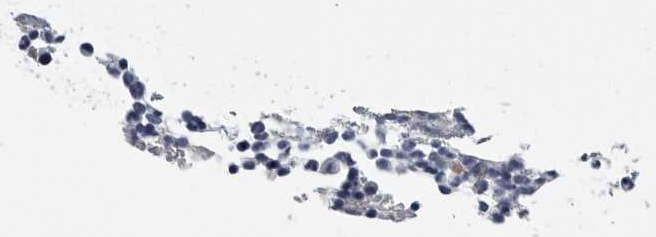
{"staining": {"intensity": "moderate", "quantity": "<25%", "location": "cytoplasmic/membranous"}, "tissue": "bone marrow", "cell_type": "Hematopoietic cells", "image_type": "normal", "snomed": [{"axis": "morphology", "description": "Normal tissue, NOS"}, {"axis": "morphology", "description": "Inflammation, NOS"}, {"axis": "topography", "description": "Bone marrow"}], "caption": "The micrograph demonstrates immunohistochemical staining of normal bone marrow. There is moderate cytoplasmic/membranous expression is seen in approximately <25% of hematopoietic cells.", "gene": "FABP6", "patient": {"sex": "female", "age": 67}}